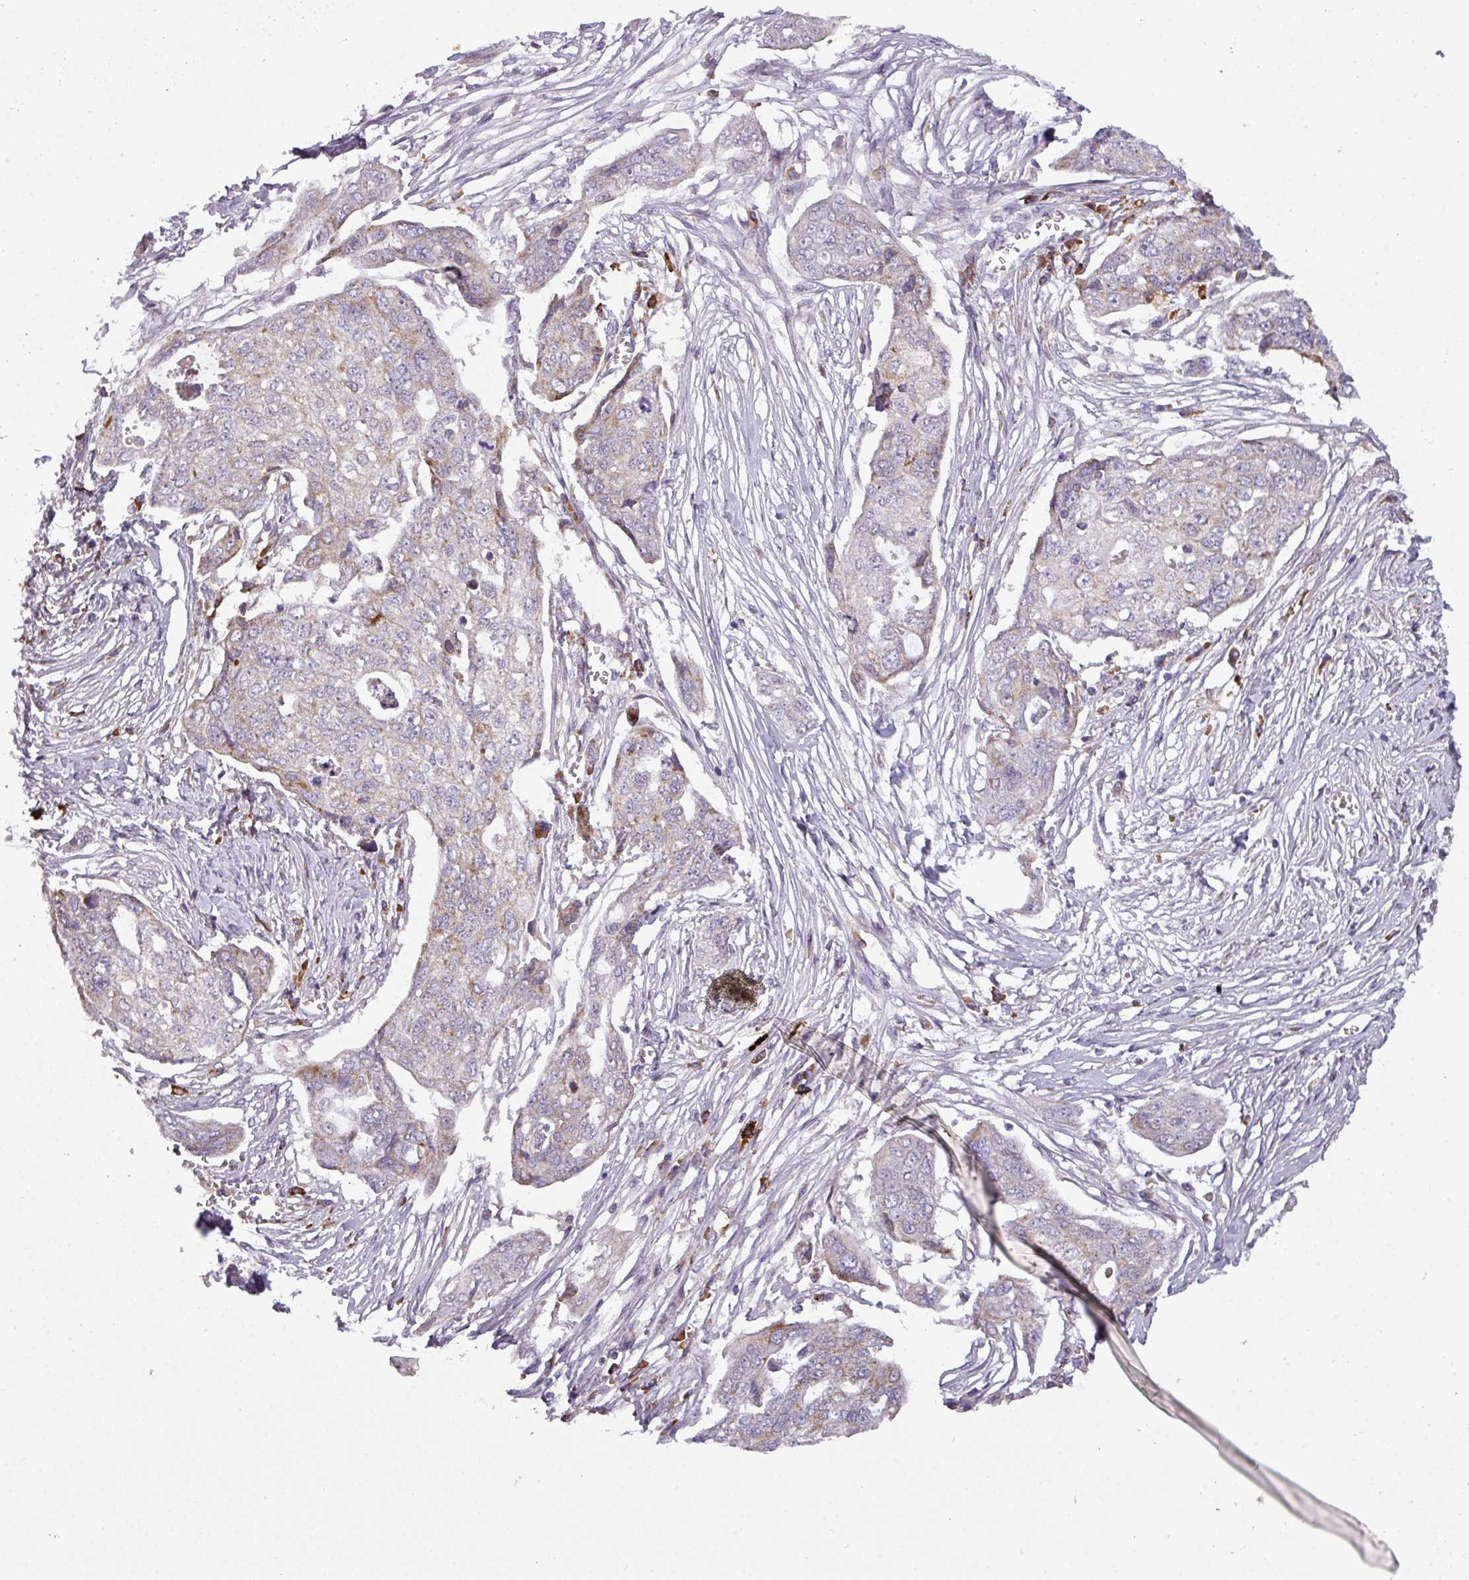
{"staining": {"intensity": "weak", "quantity": "25%-75%", "location": "cytoplasmic/membranous"}, "tissue": "ovarian cancer", "cell_type": "Tumor cells", "image_type": "cancer", "snomed": [{"axis": "morphology", "description": "Carcinoma, endometroid"}, {"axis": "topography", "description": "Ovary"}], "caption": "Human ovarian endometroid carcinoma stained with a protein marker demonstrates weak staining in tumor cells.", "gene": "C2orf68", "patient": {"sex": "female", "age": 70}}